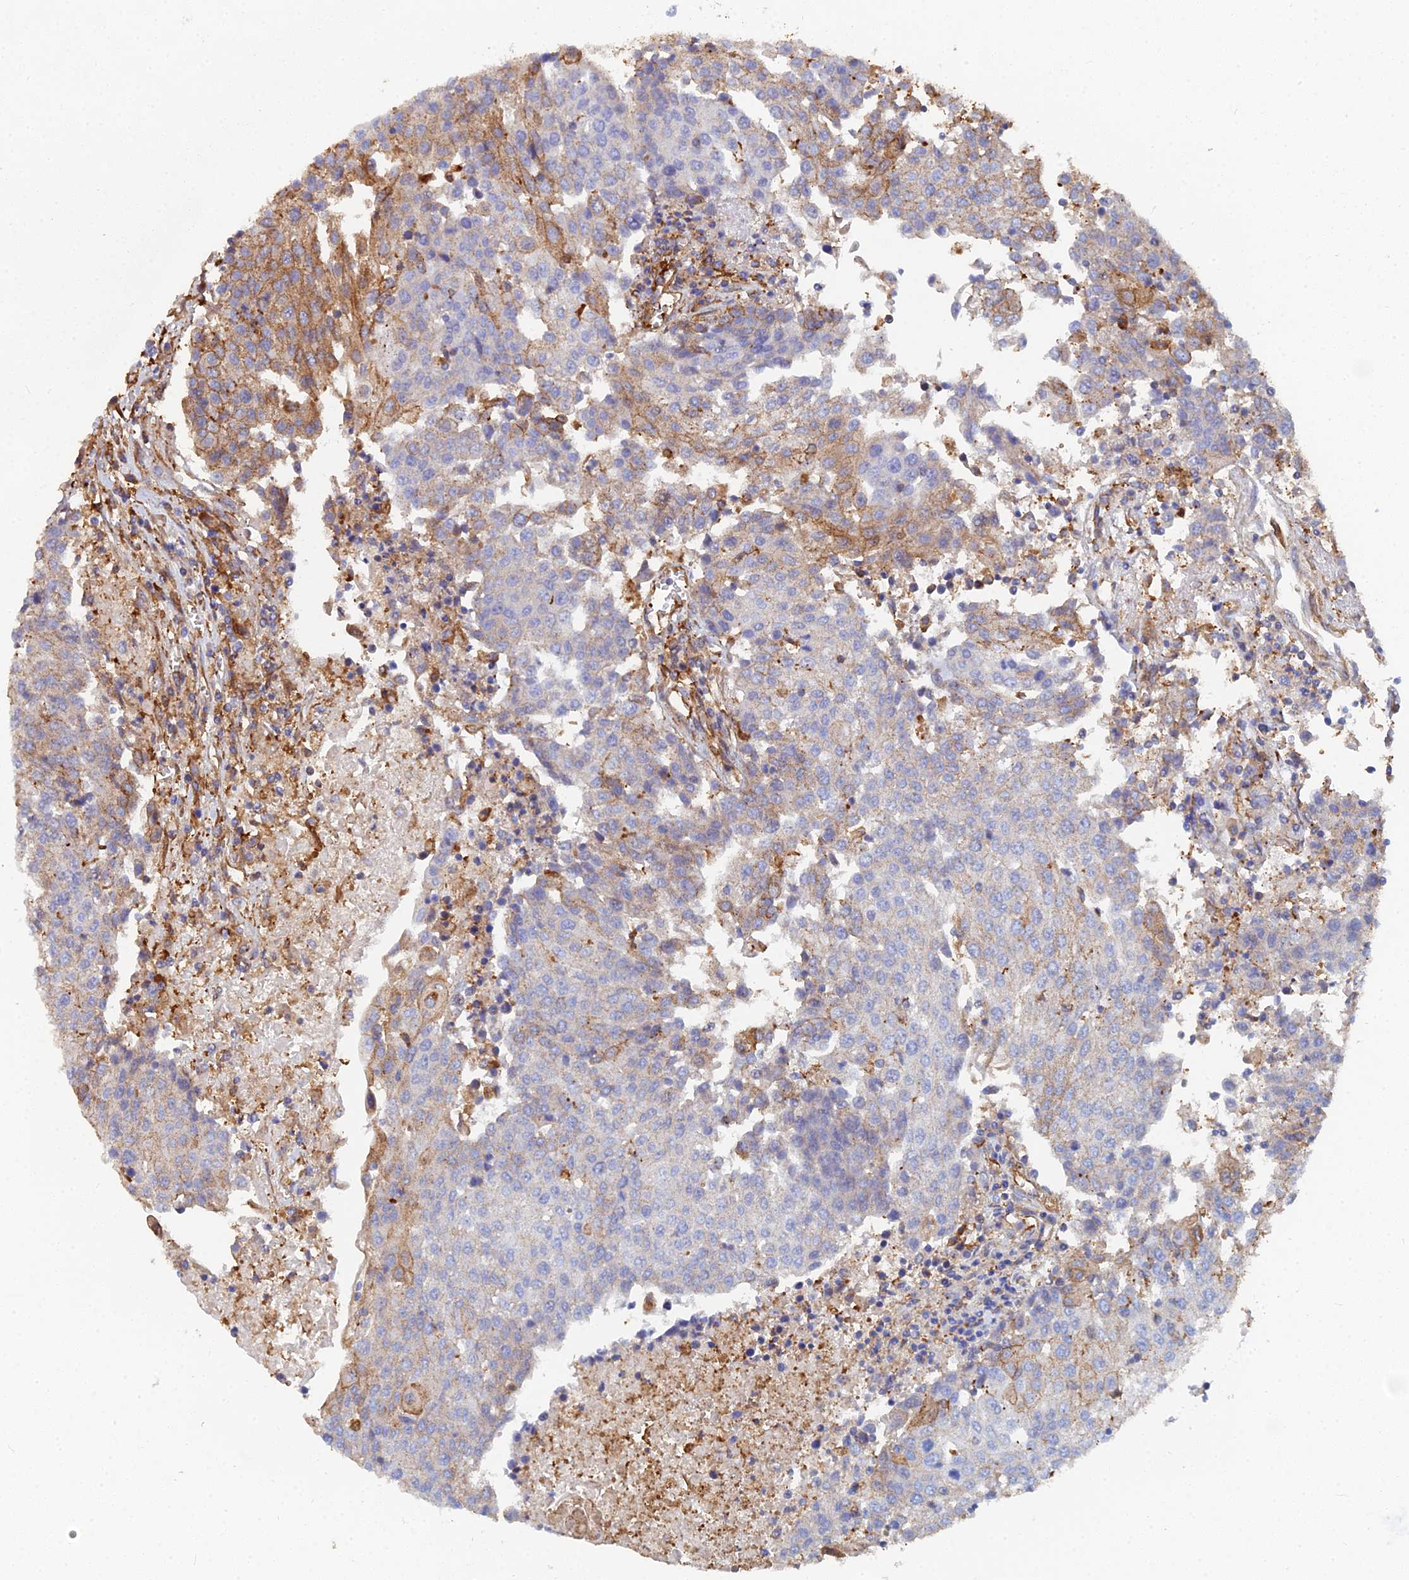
{"staining": {"intensity": "moderate", "quantity": "<25%", "location": "cytoplasmic/membranous"}, "tissue": "urothelial cancer", "cell_type": "Tumor cells", "image_type": "cancer", "snomed": [{"axis": "morphology", "description": "Urothelial carcinoma, High grade"}, {"axis": "topography", "description": "Urinary bladder"}], "caption": "High-grade urothelial carcinoma stained for a protein shows moderate cytoplasmic/membranous positivity in tumor cells. The staining was performed using DAB to visualize the protein expression in brown, while the nuclei were stained in blue with hematoxylin (Magnification: 20x).", "gene": "GPR42", "patient": {"sex": "female", "age": 85}}